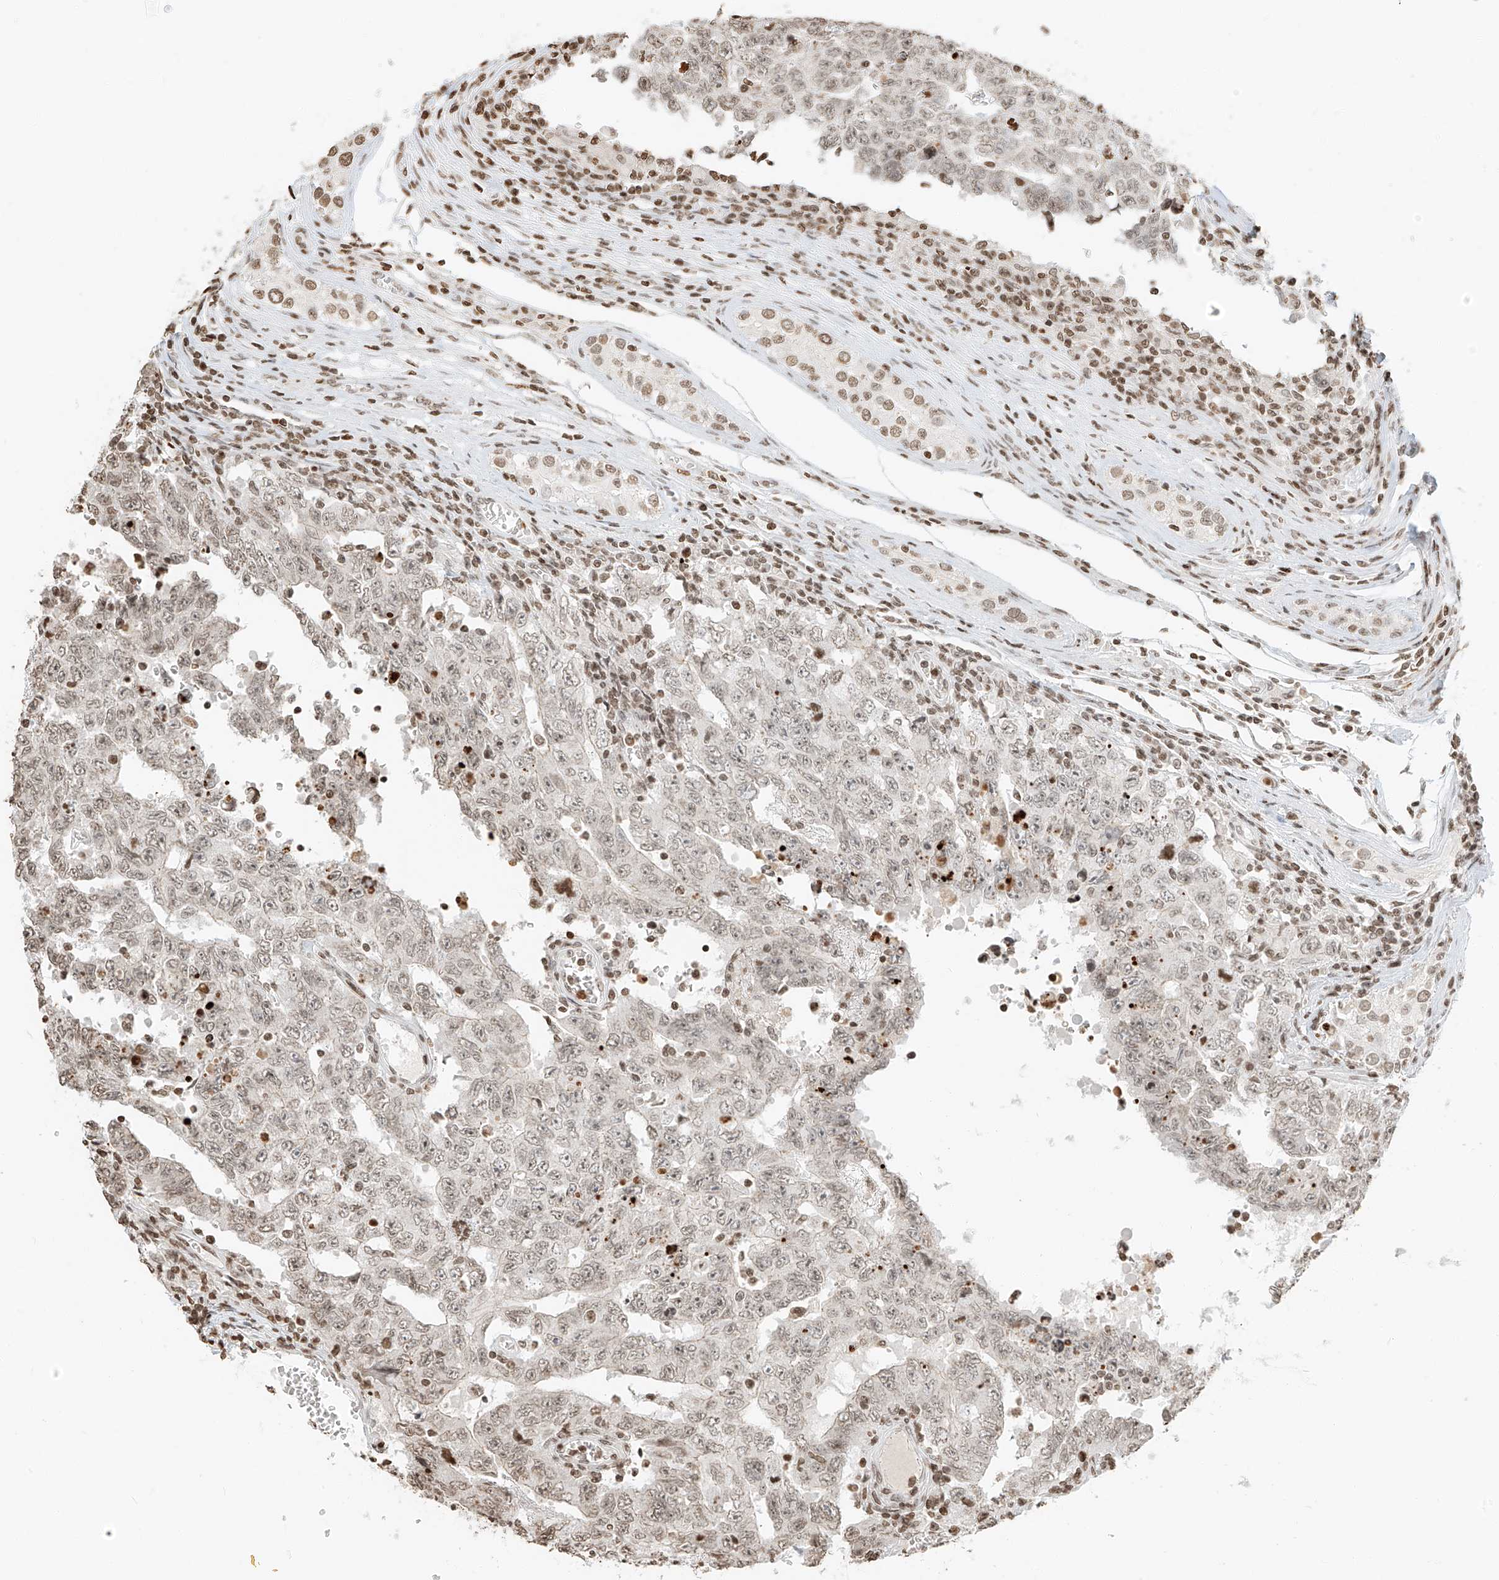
{"staining": {"intensity": "weak", "quantity": "25%-75%", "location": "nuclear"}, "tissue": "testis cancer", "cell_type": "Tumor cells", "image_type": "cancer", "snomed": [{"axis": "morphology", "description": "Carcinoma, Embryonal, NOS"}, {"axis": "topography", "description": "Testis"}], "caption": "Embryonal carcinoma (testis) stained with a brown dye demonstrates weak nuclear positive expression in about 25%-75% of tumor cells.", "gene": "C17orf58", "patient": {"sex": "male", "age": 26}}